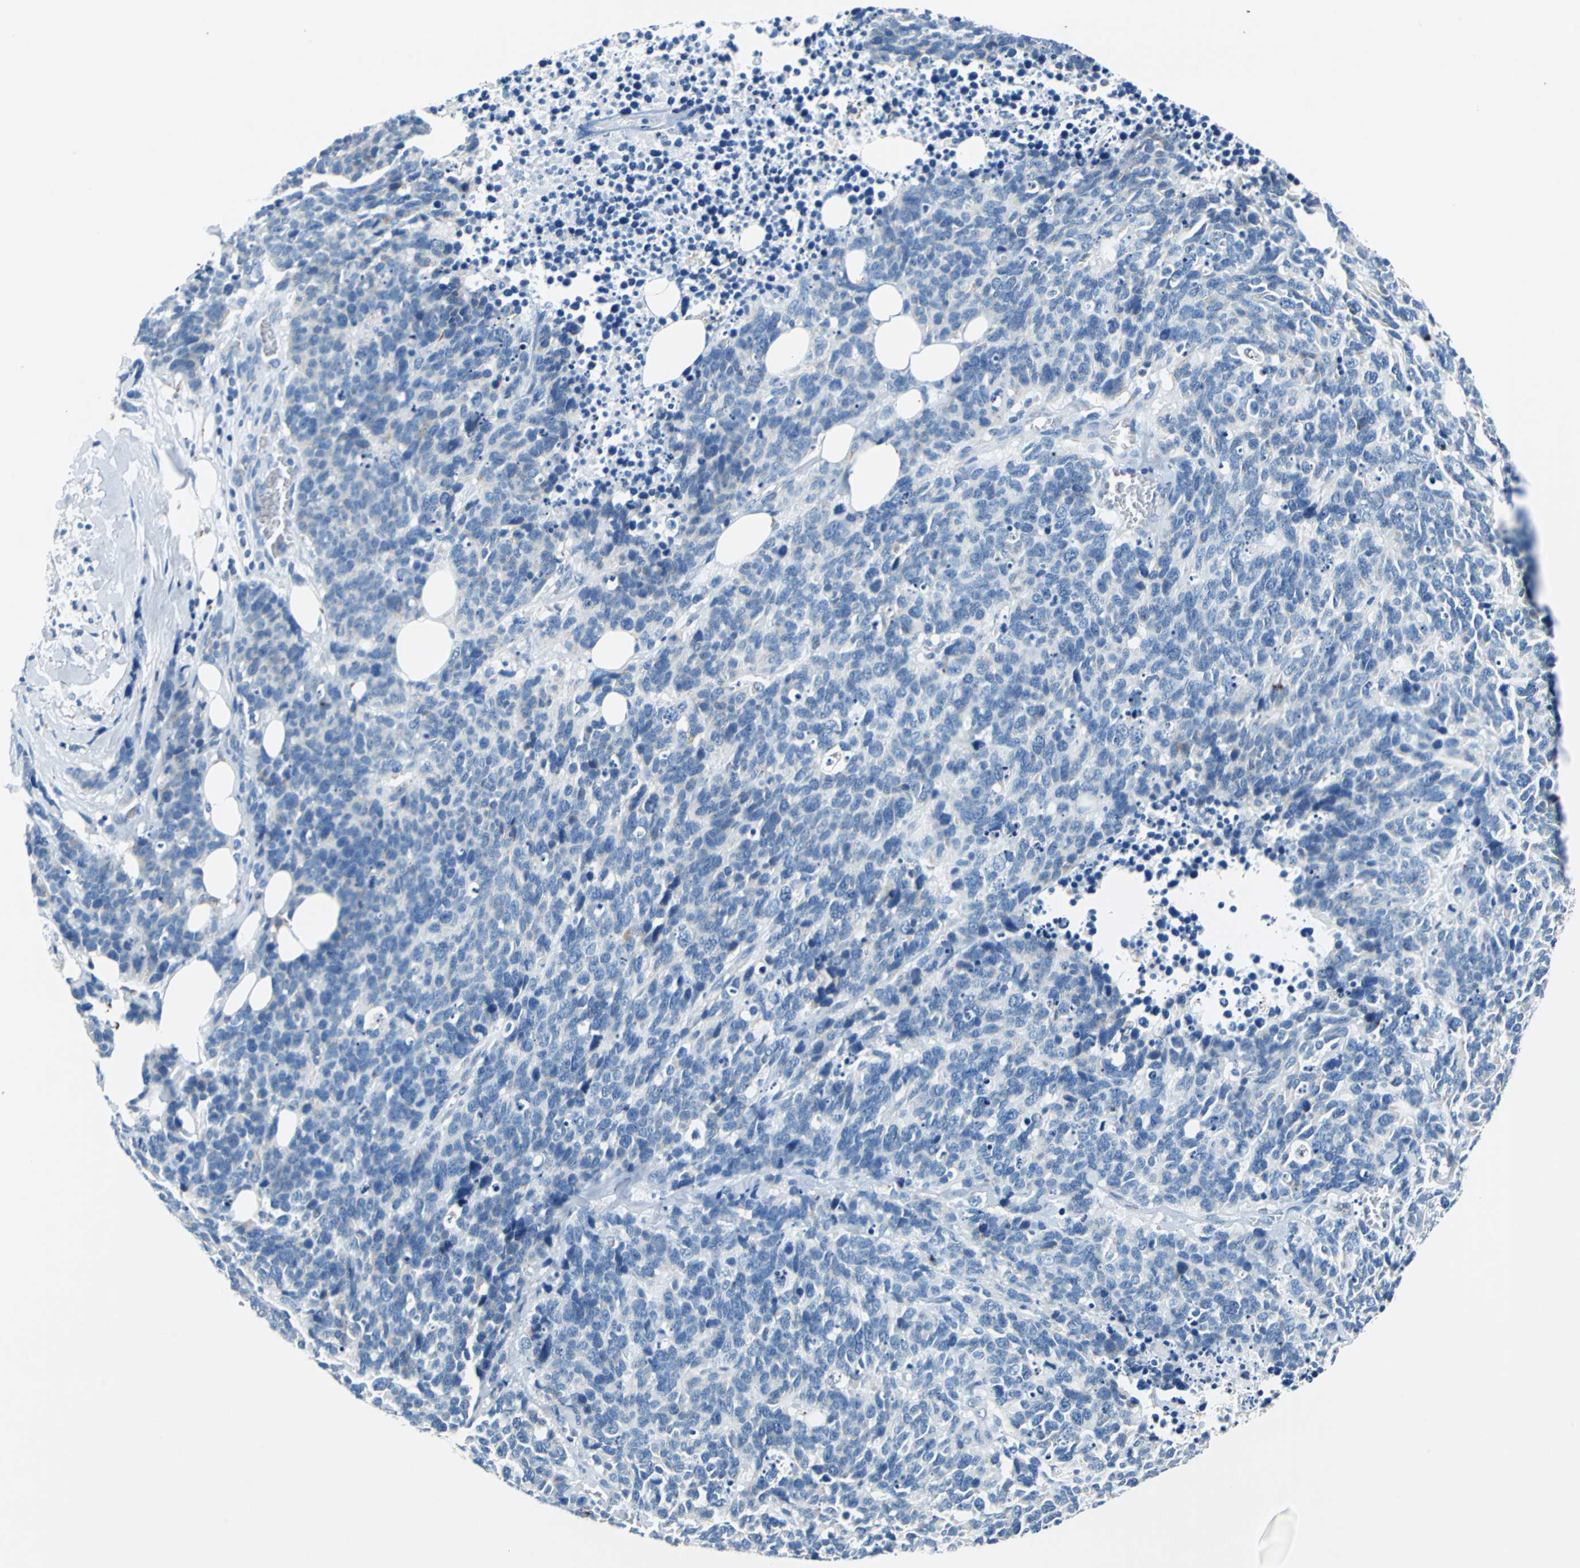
{"staining": {"intensity": "negative", "quantity": "none", "location": "none"}, "tissue": "lung cancer", "cell_type": "Tumor cells", "image_type": "cancer", "snomed": [{"axis": "morphology", "description": "Neoplasm, malignant, NOS"}, {"axis": "topography", "description": "Lung"}], "caption": "Tumor cells are negative for protein expression in human neoplasm (malignant) (lung). Brightfield microscopy of immunohistochemistry stained with DAB (brown) and hematoxylin (blue), captured at high magnification.", "gene": "TEX264", "patient": {"sex": "female", "age": 58}}